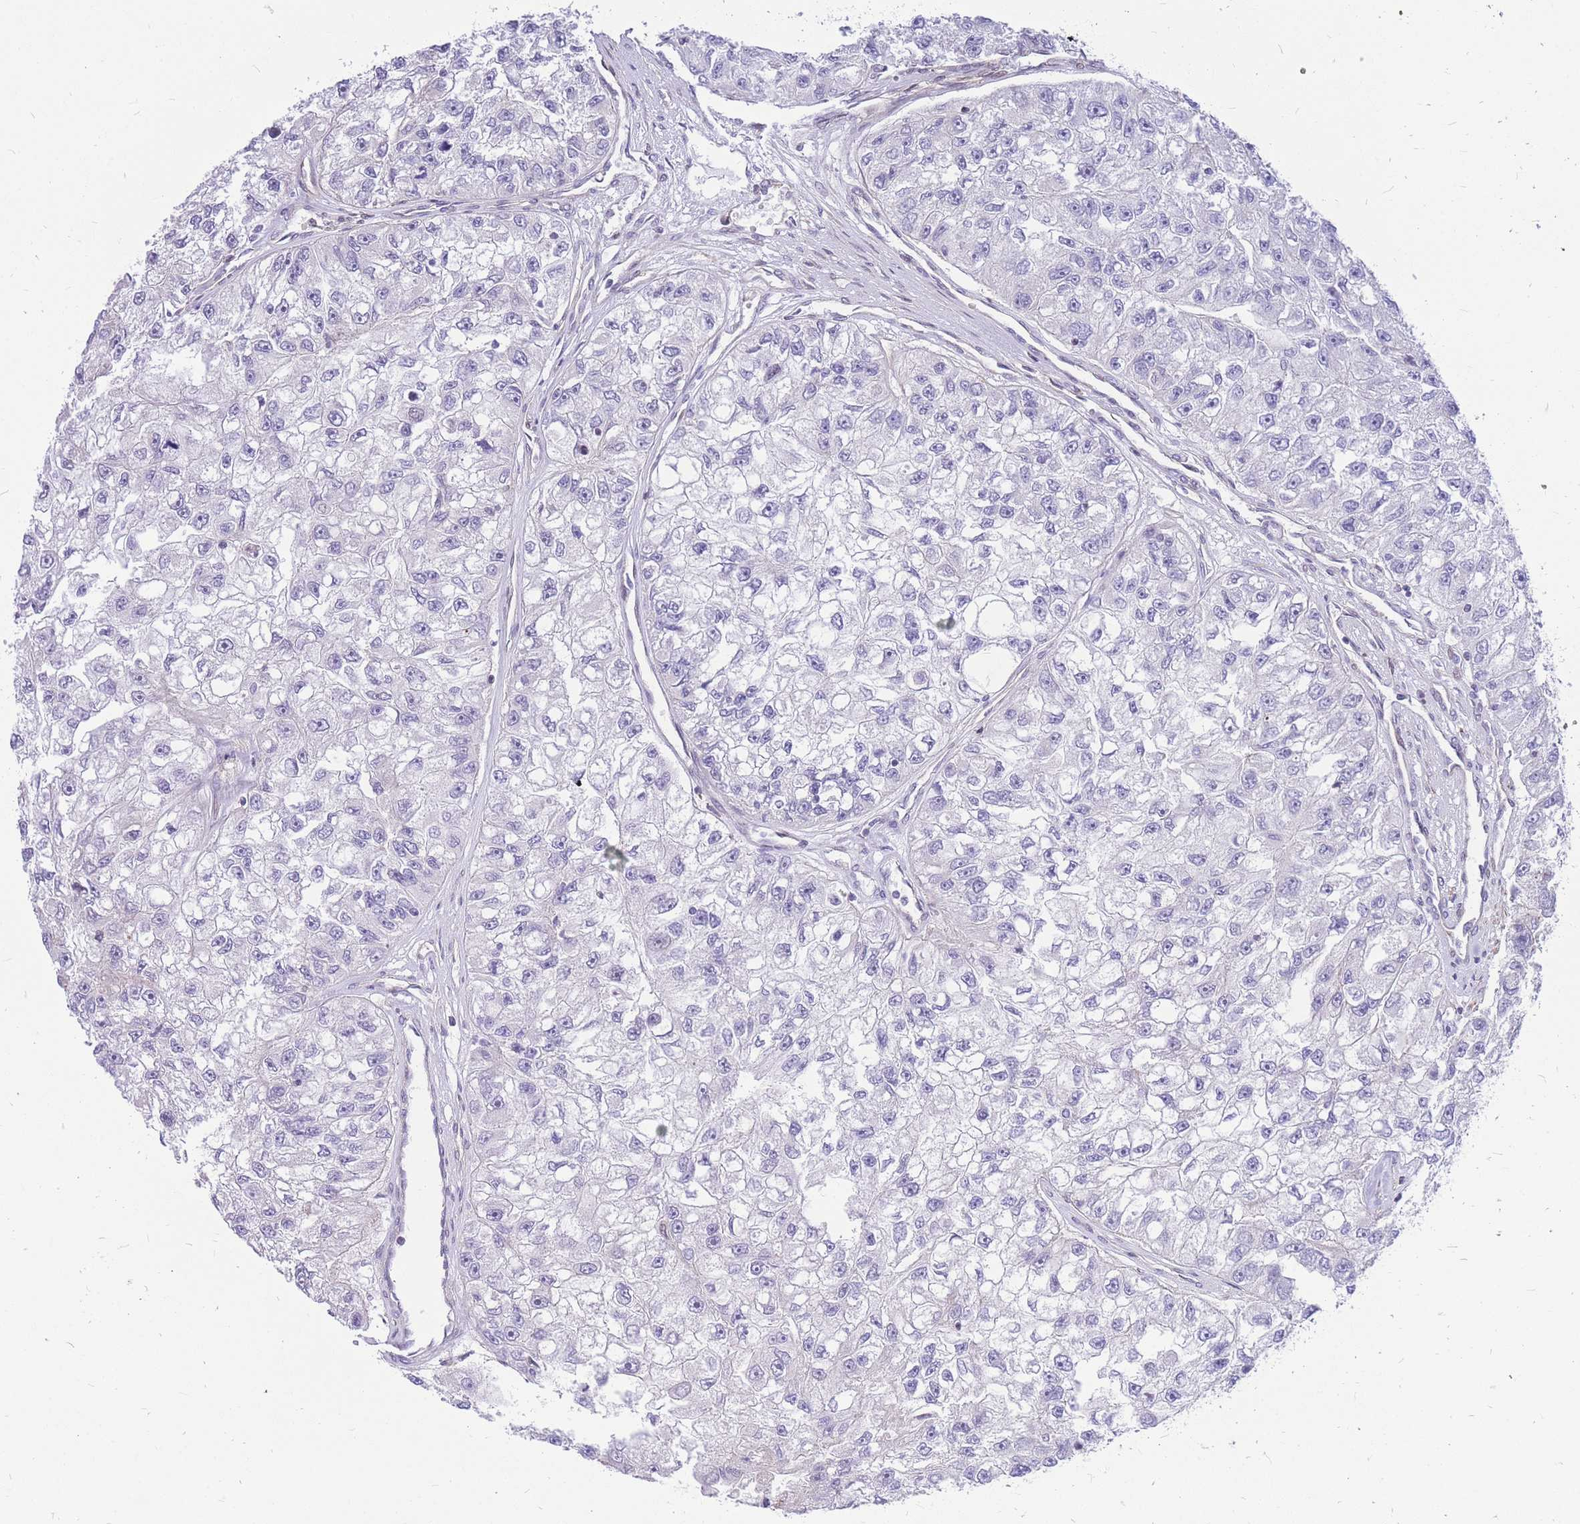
{"staining": {"intensity": "negative", "quantity": "none", "location": "none"}, "tissue": "renal cancer", "cell_type": "Tumor cells", "image_type": "cancer", "snomed": [{"axis": "morphology", "description": "Adenocarcinoma, NOS"}, {"axis": "topography", "description": "Kidney"}], "caption": "DAB immunohistochemical staining of adenocarcinoma (renal) shows no significant positivity in tumor cells.", "gene": "S100PBP", "patient": {"sex": "male", "age": 63}}